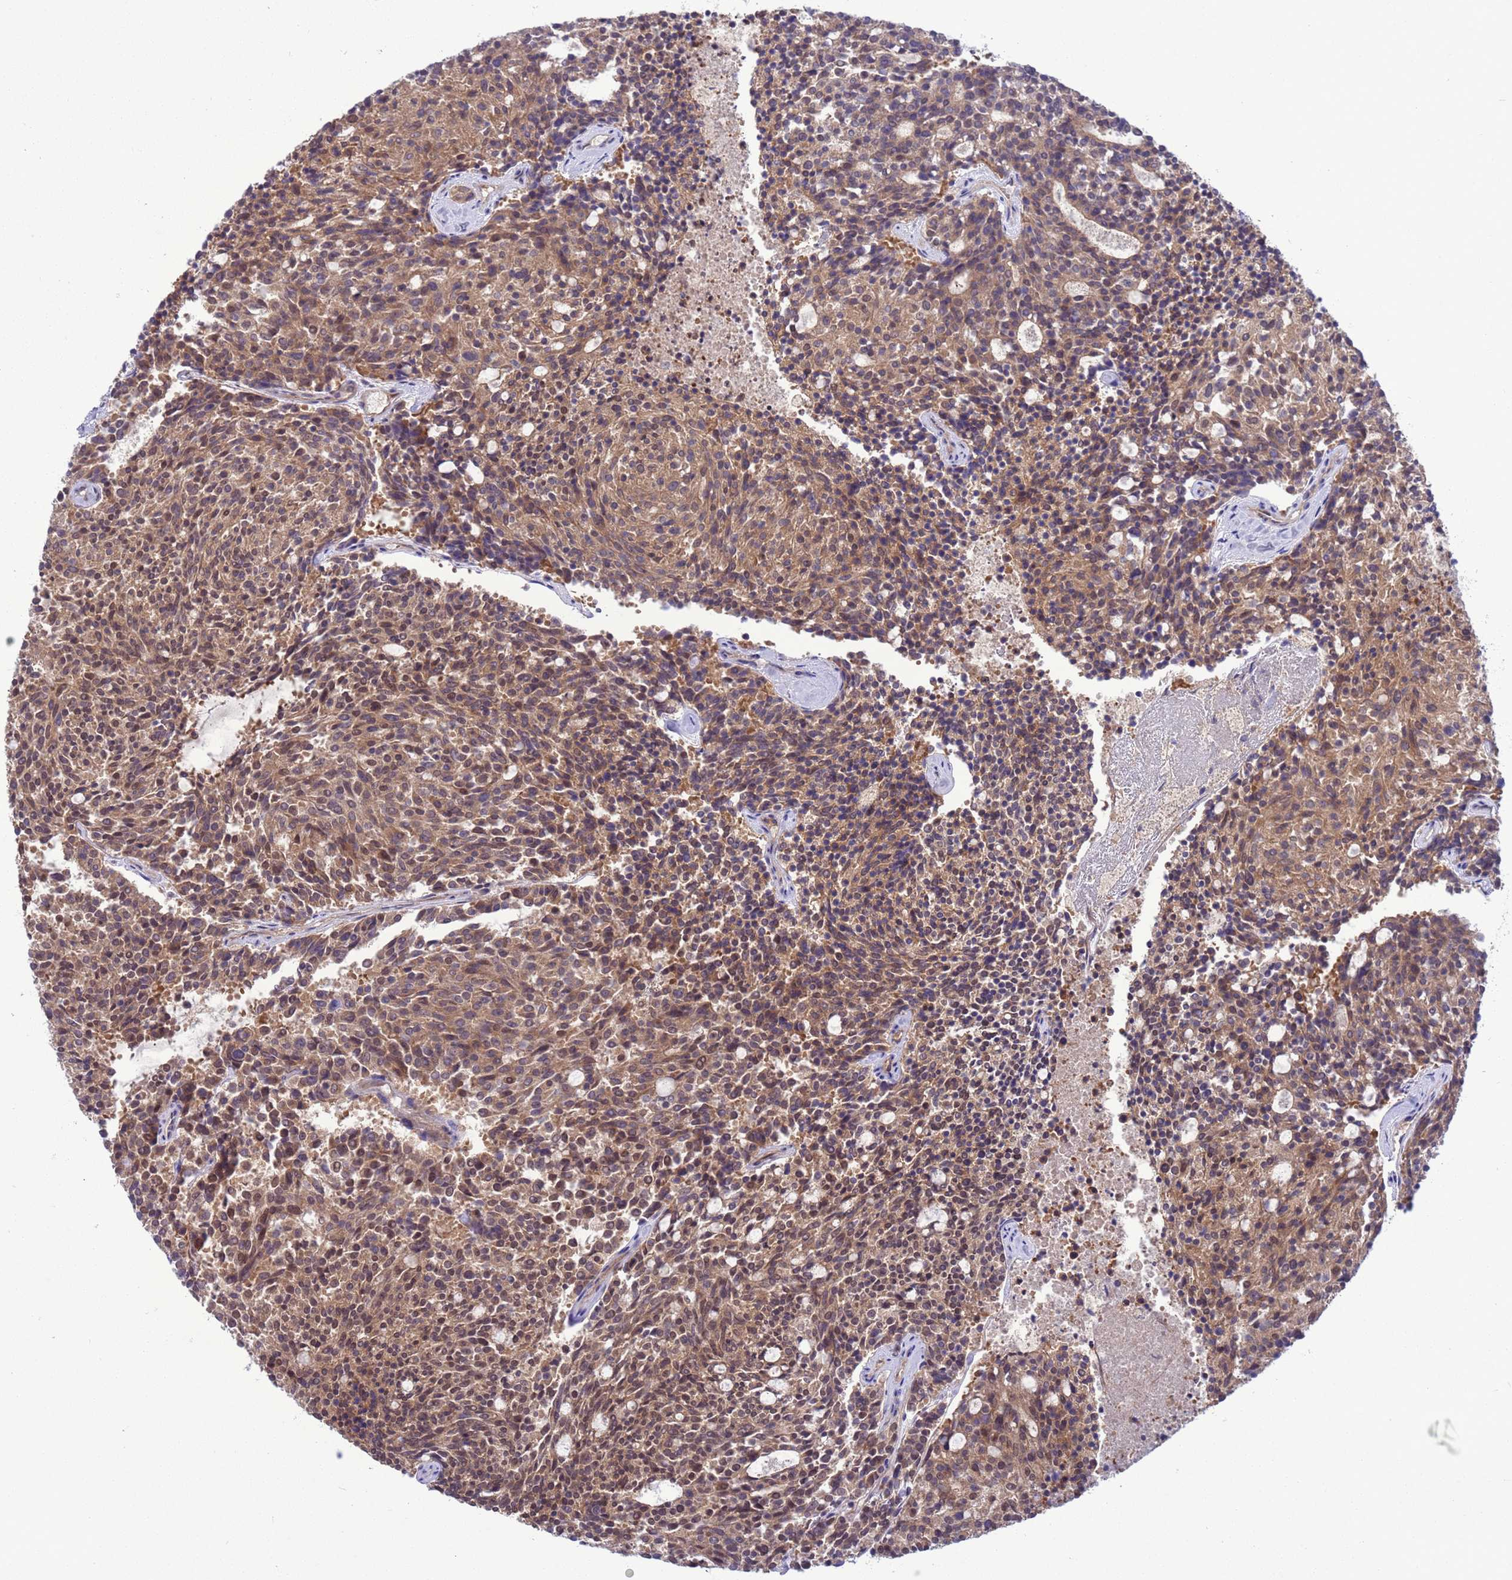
{"staining": {"intensity": "moderate", "quantity": ">75%", "location": "cytoplasmic/membranous,nuclear"}, "tissue": "carcinoid", "cell_type": "Tumor cells", "image_type": "cancer", "snomed": [{"axis": "morphology", "description": "Carcinoid, malignant, NOS"}, {"axis": "topography", "description": "Pancreas"}], "caption": "Immunohistochemistry of malignant carcinoid reveals medium levels of moderate cytoplasmic/membranous and nuclear positivity in approximately >75% of tumor cells. The staining was performed using DAB, with brown indicating positive protein expression. Nuclei are stained blue with hematoxylin.", "gene": "ZNF461", "patient": {"sex": "female", "age": 54}}